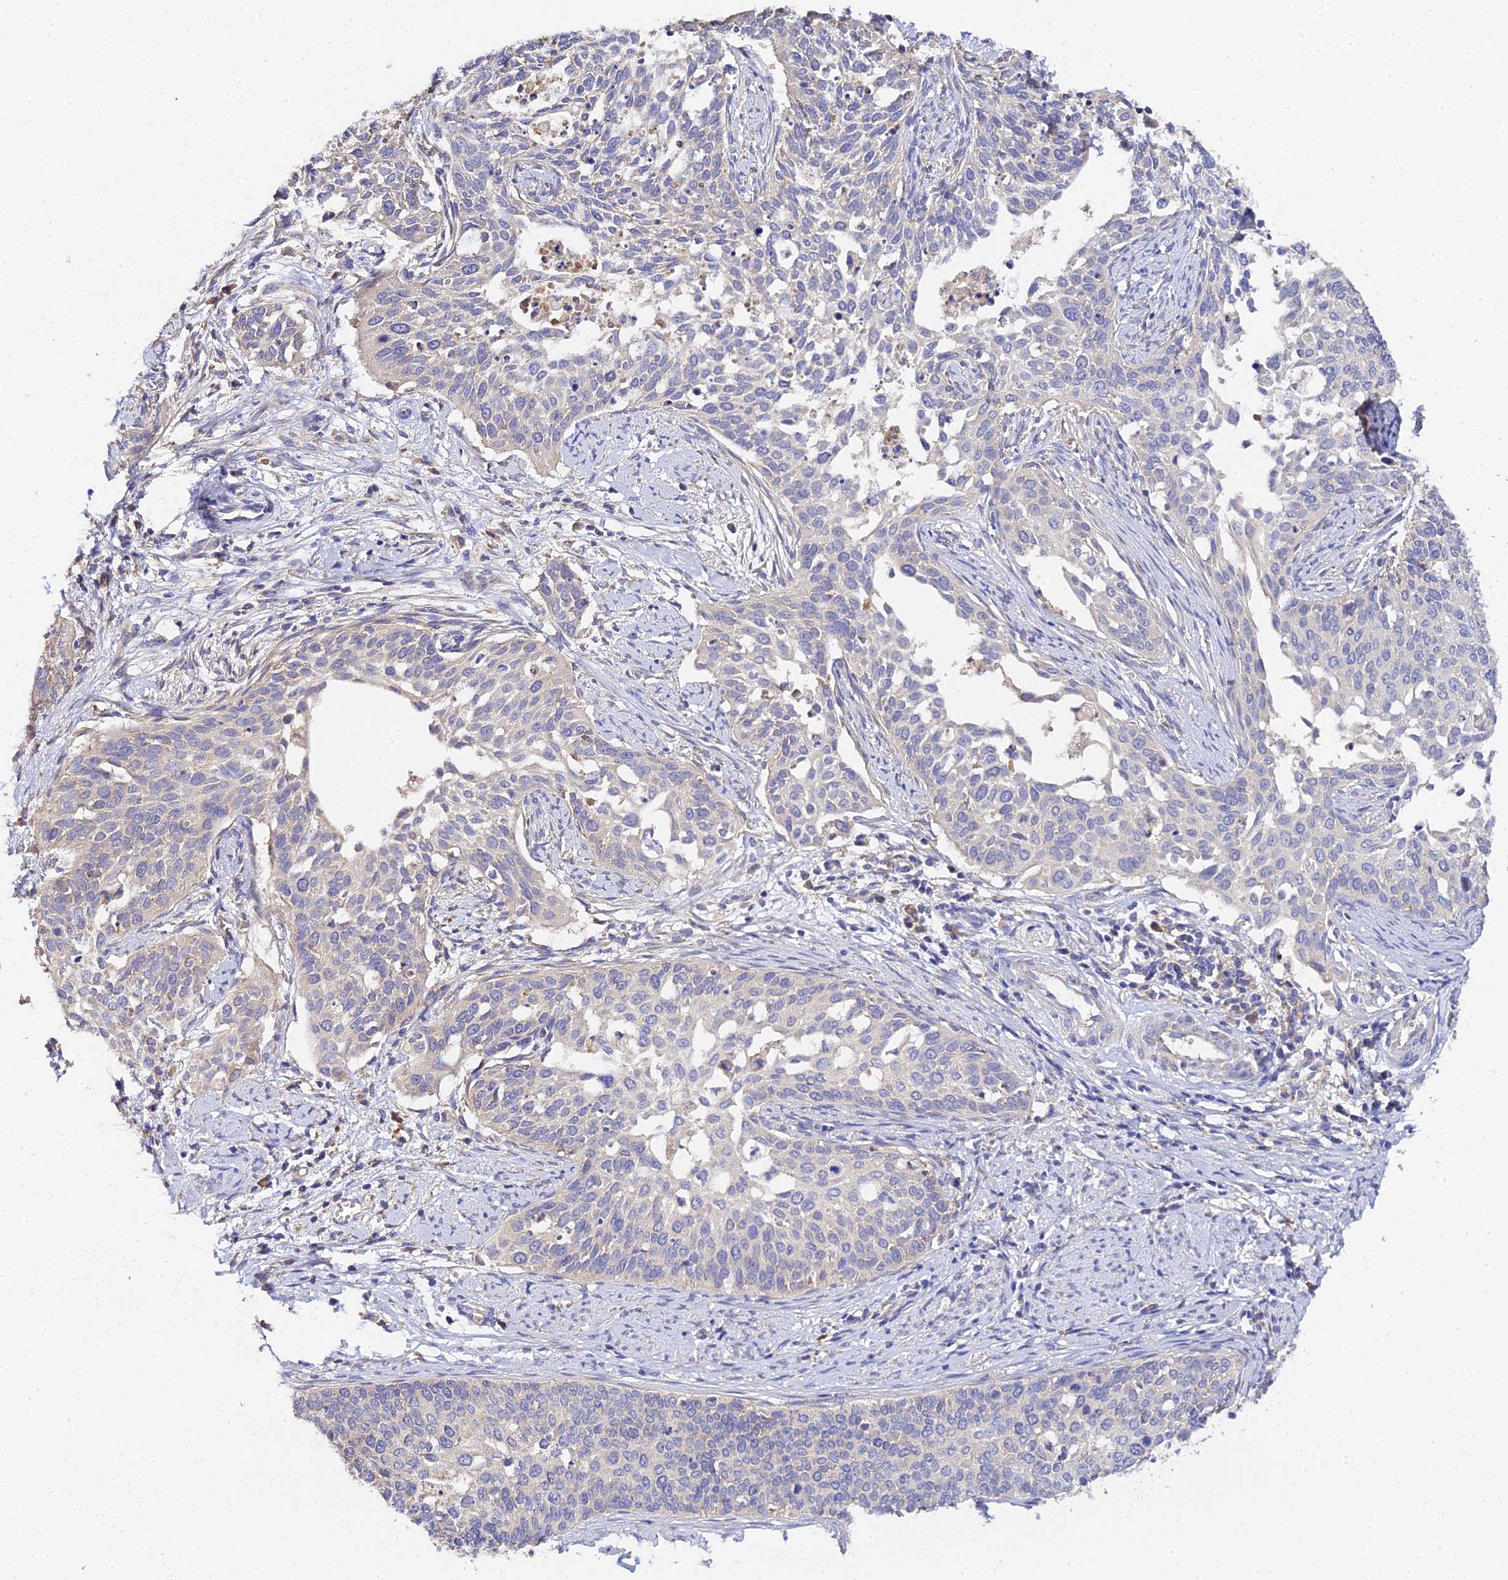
{"staining": {"intensity": "negative", "quantity": "none", "location": "none"}, "tissue": "cervical cancer", "cell_type": "Tumor cells", "image_type": "cancer", "snomed": [{"axis": "morphology", "description": "Squamous cell carcinoma, NOS"}, {"axis": "topography", "description": "Cervix"}], "caption": "This is a photomicrograph of IHC staining of cervical cancer, which shows no staining in tumor cells.", "gene": "SCX", "patient": {"sex": "female", "age": 44}}